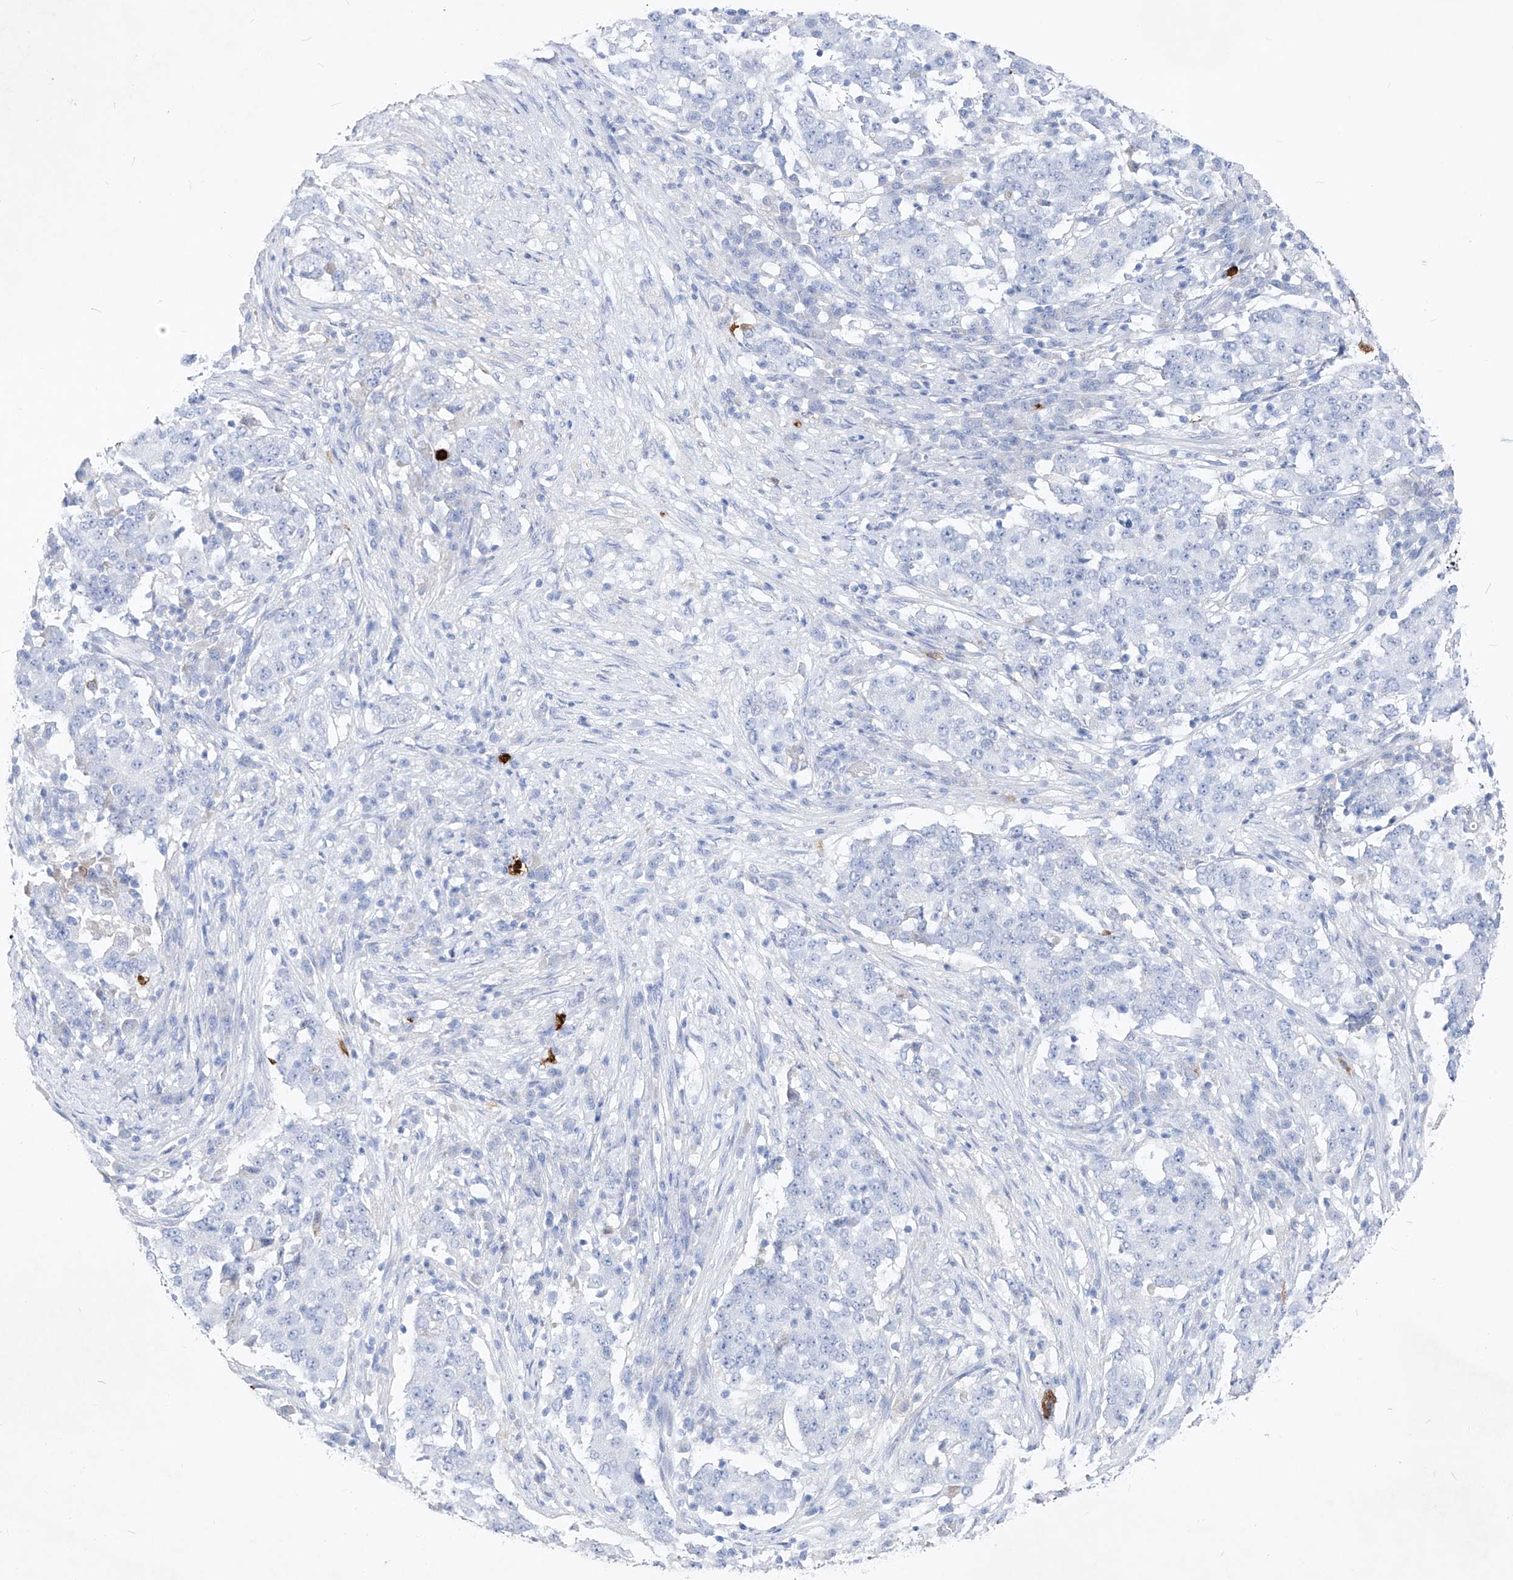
{"staining": {"intensity": "negative", "quantity": "none", "location": "none"}, "tissue": "stomach cancer", "cell_type": "Tumor cells", "image_type": "cancer", "snomed": [{"axis": "morphology", "description": "Adenocarcinoma, NOS"}, {"axis": "topography", "description": "Stomach"}], "caption": "The image demonstrates no significant staining in tumor cells of stomach cancer.", "gene": "FRS3", "patient": {"sex": "male", "age": 59}}